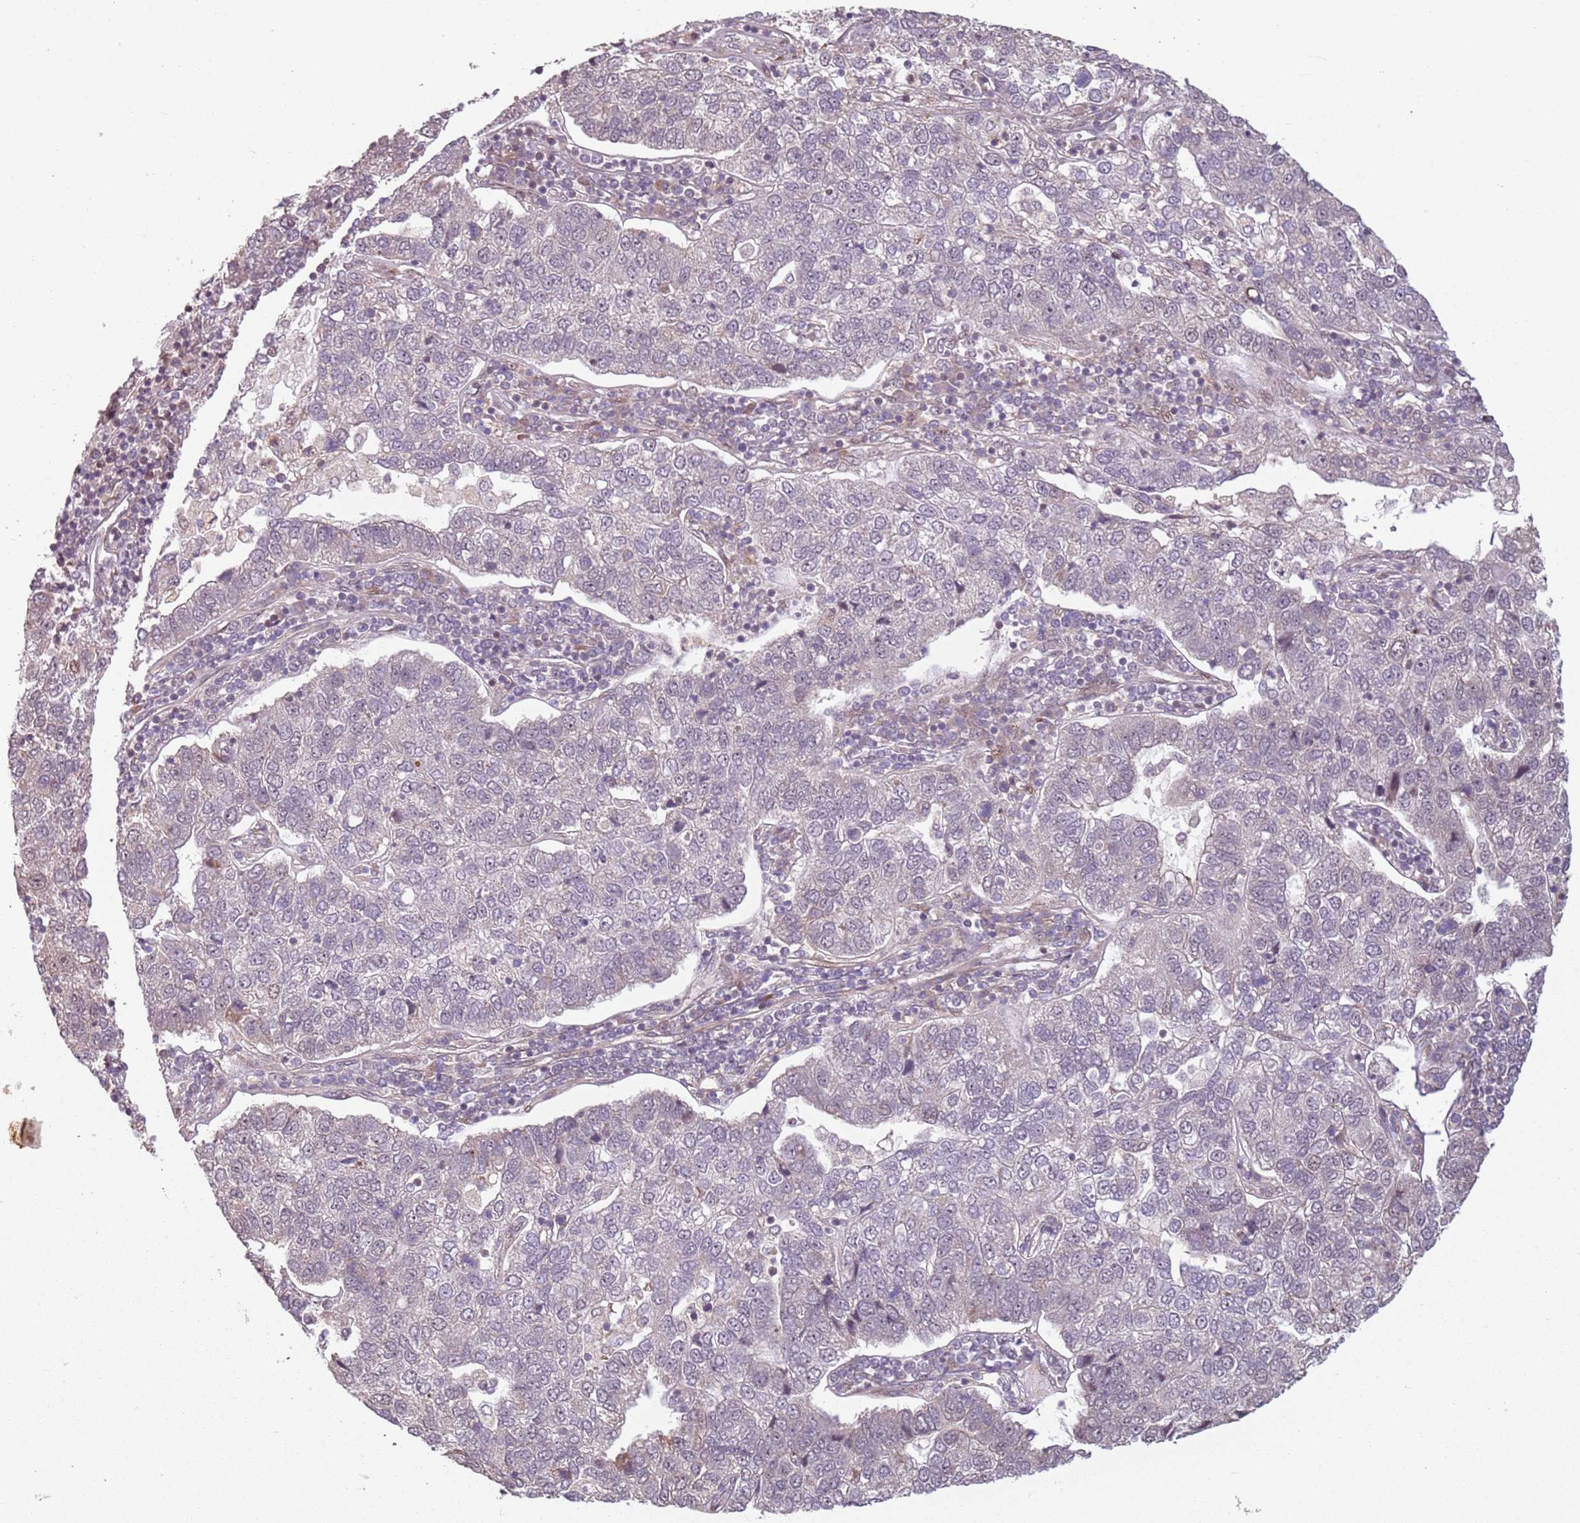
{"staining": {"intensity": "negative", "quantity": "none", "location": "none"}, "tissue": "pancreatic cancer", "cell_type": "Tumor cells", "image_type": "cancer", "snomed": [{"axis": "morphology", "description": "Adenocarcinoma, NOS"}, {"axis": "topography", "description": "Pancreas"}], "caption": "Immunohistochemistry (IHC) image of neoplastic tissue: human pancreatic cancer stained with DAB (3,3'-diaminobenzidine) displays no significant protein expression in tumor cells.", "gene": "CHURC1", "patient": {"sex": "female", "age": 61}}